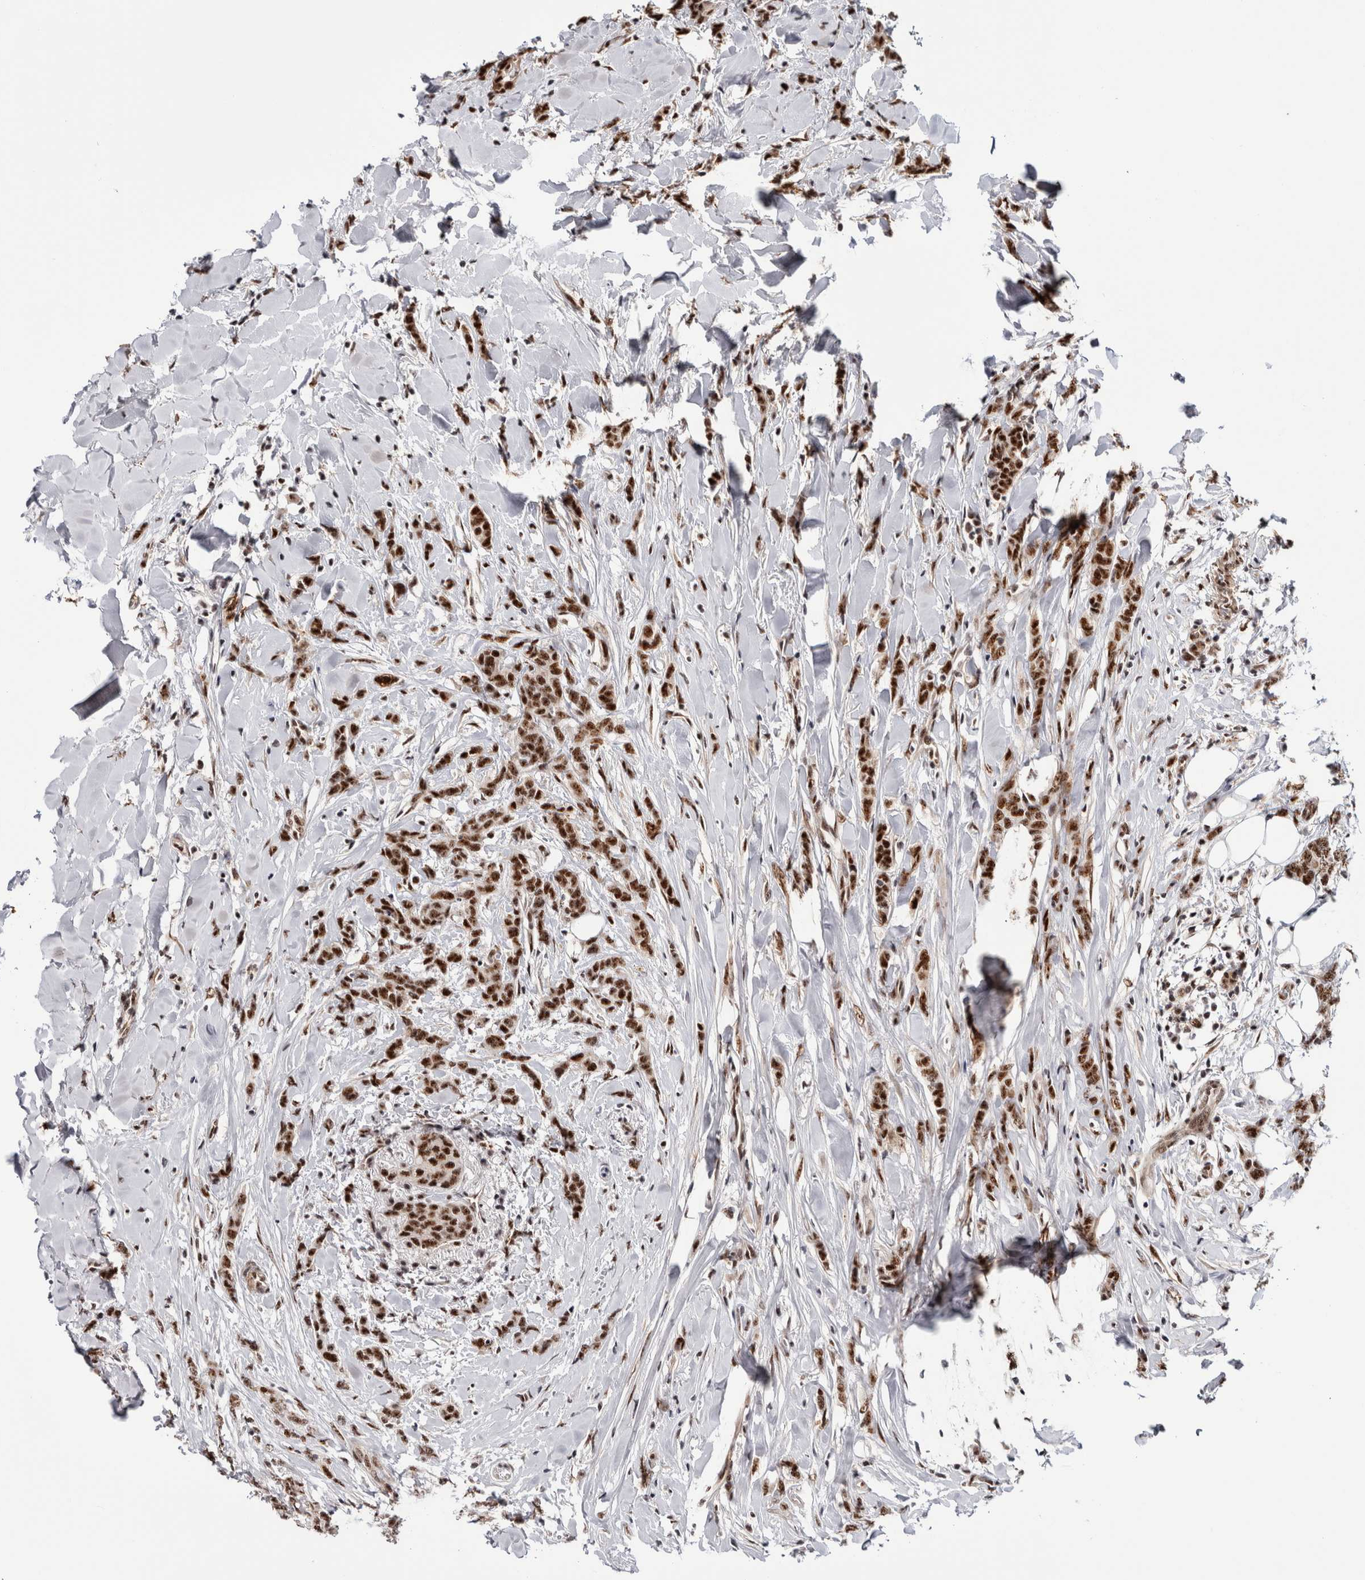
{"staining": {"intensity": "strong", "quantity": ">75%", "location": "nuclear"}, "tissue": "breast cancer", "cell_type": "Tumor cells", "image_type": "cancer", "snomed": [{"axis": "morphology", "description": "Lobular carcinoma"}, {"axis": "topography", "description": "Skin"}, {"axis": "topography", "description": "Breast"}], "caption": "Lobular carcinoma (breast) stained with DAB immunohistochemistry (IHC) shows high levels of strong nuclear staining in about >75% of tumor cells.", "gene": "MKNK1", "patient": {"sex": "female", "age": 46}}